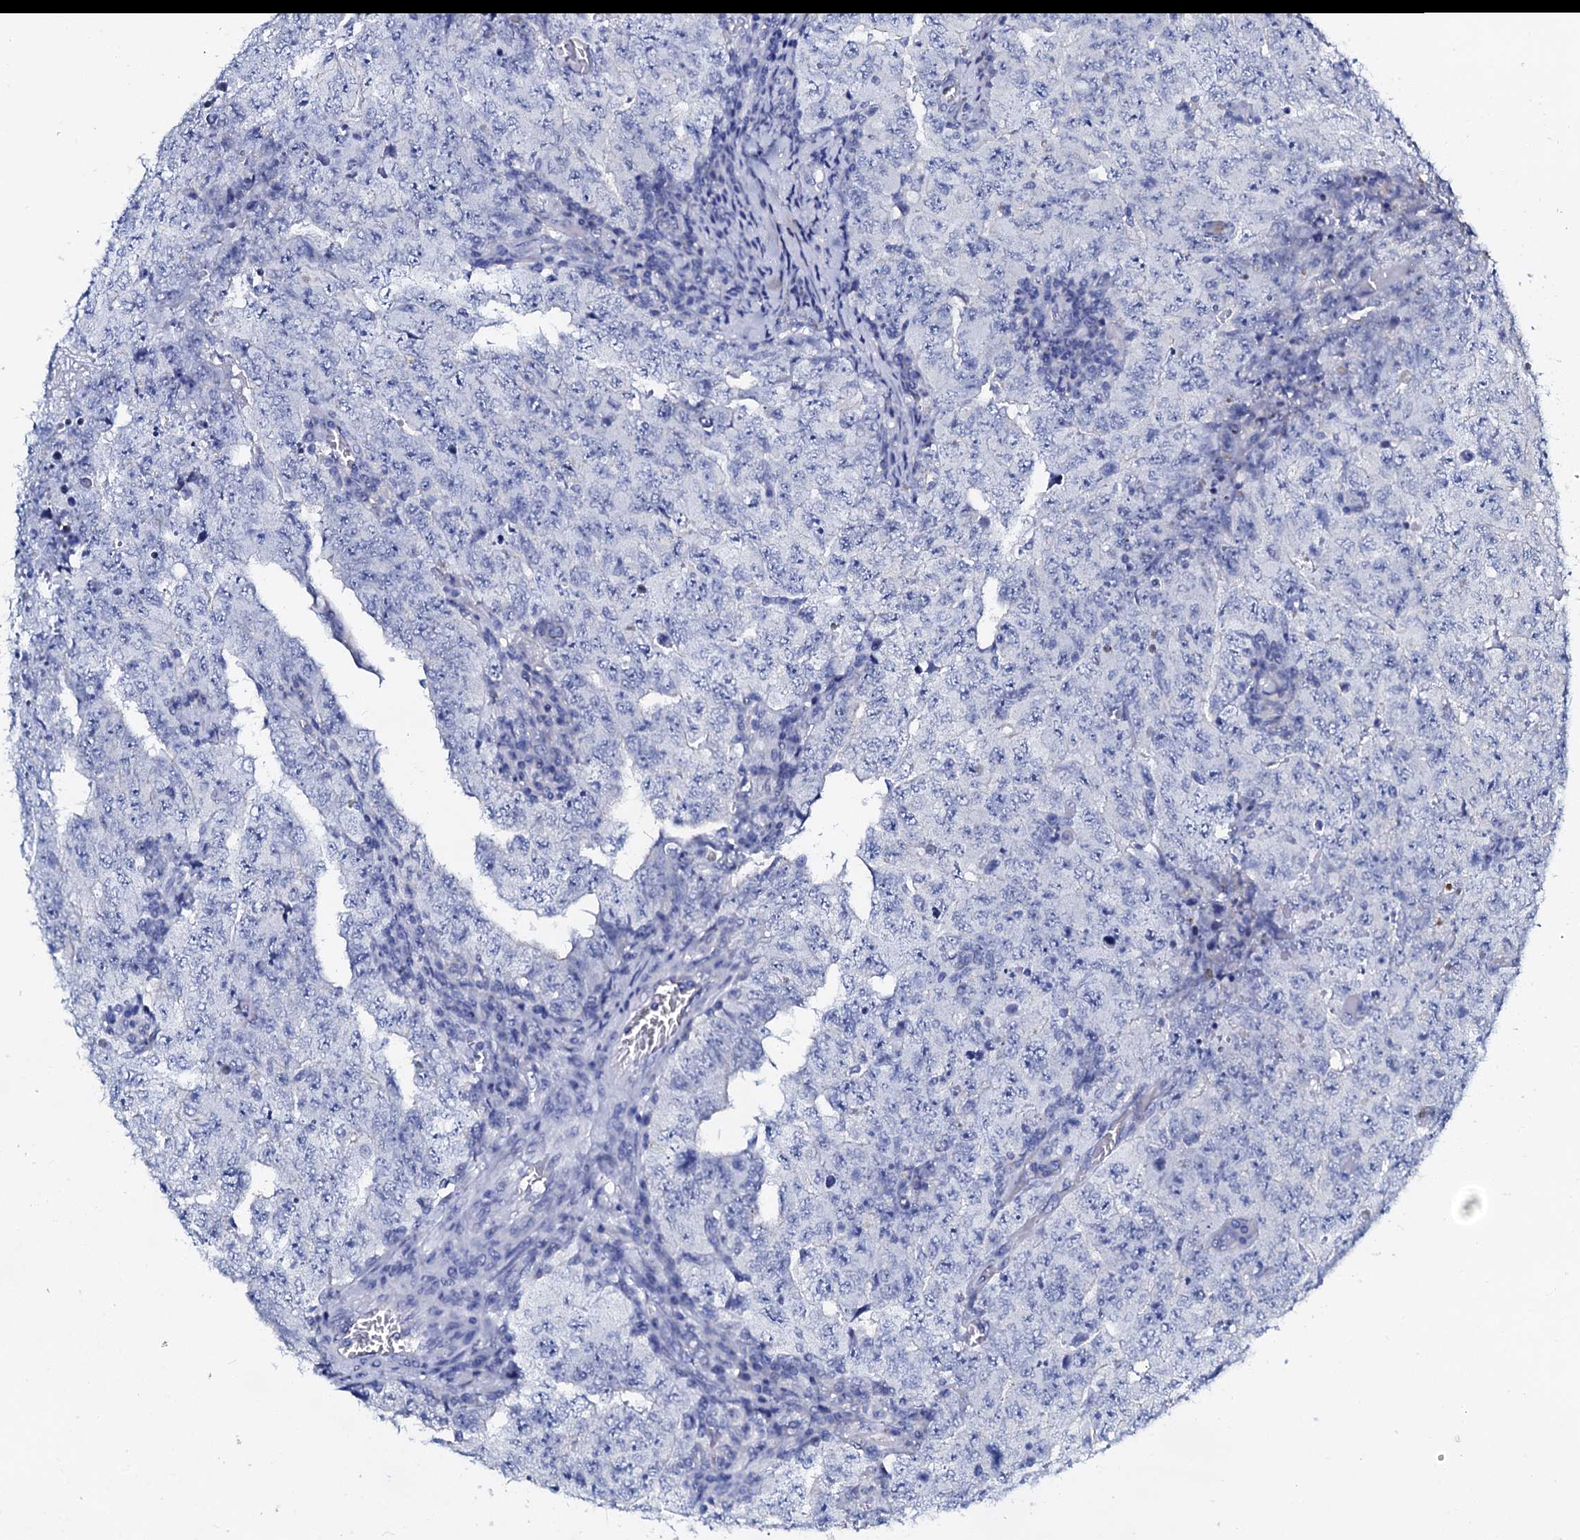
{"staining": {"intensity": "negative", "quantity": "none", "location": "none"}, "tissue": "testis cancer", "cell_type": "Tumor cells", "image_type": "cancer", "snomed": [{"axis": "morphology", "description": "Carcinoma, Embryonal, NOS"}, {"axis": "topography", "description": "Testis"}], "caption": "IHC of human testis embryonal carcinoma demonstrates no staining in tumor cells. (DAB (3,3'-diaminobenzidine) immunohistochemistry with hematoxylin counter stain).", "gene": "AMER2", "patient": {"sex": "male", "age": 26}}